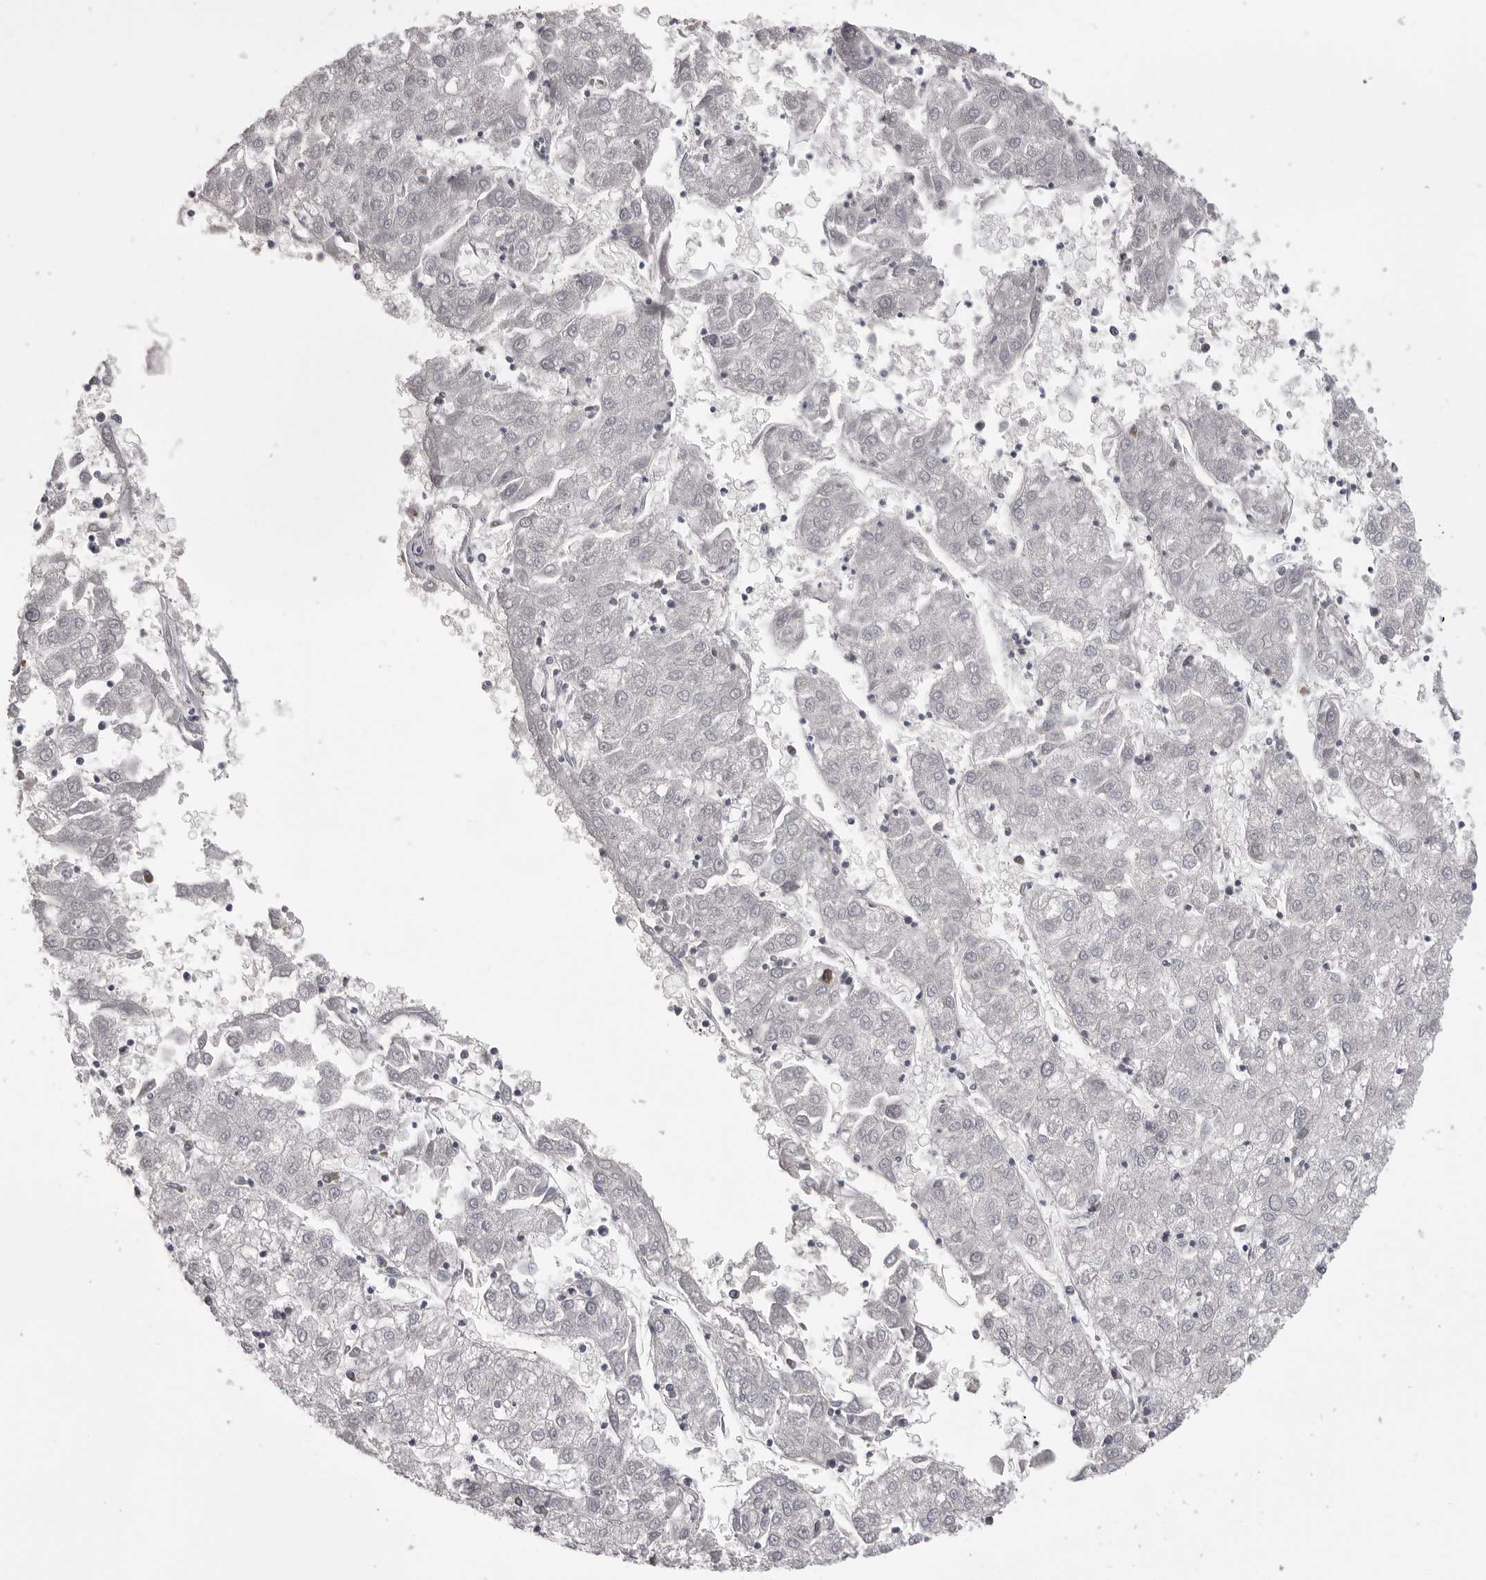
{"staining": {"intensity": "negative", "quantity": "none", "location": "none"}, "tissue": "liver cancer", "cell_type": "Tumor cells", "image_type": "cancer", "snomed": [{"axis": "morphology", "description": "Carcinoma, Hepatocellular, NOS"}, {"axis": "topography", "description": "Liver"}], "caption": "Tumor cells are negative for protein expression in human liver cancer (hepatocellular carcinoma).", "gene": "FKBP2", "patient": {"sex": "male", "age": 72}}